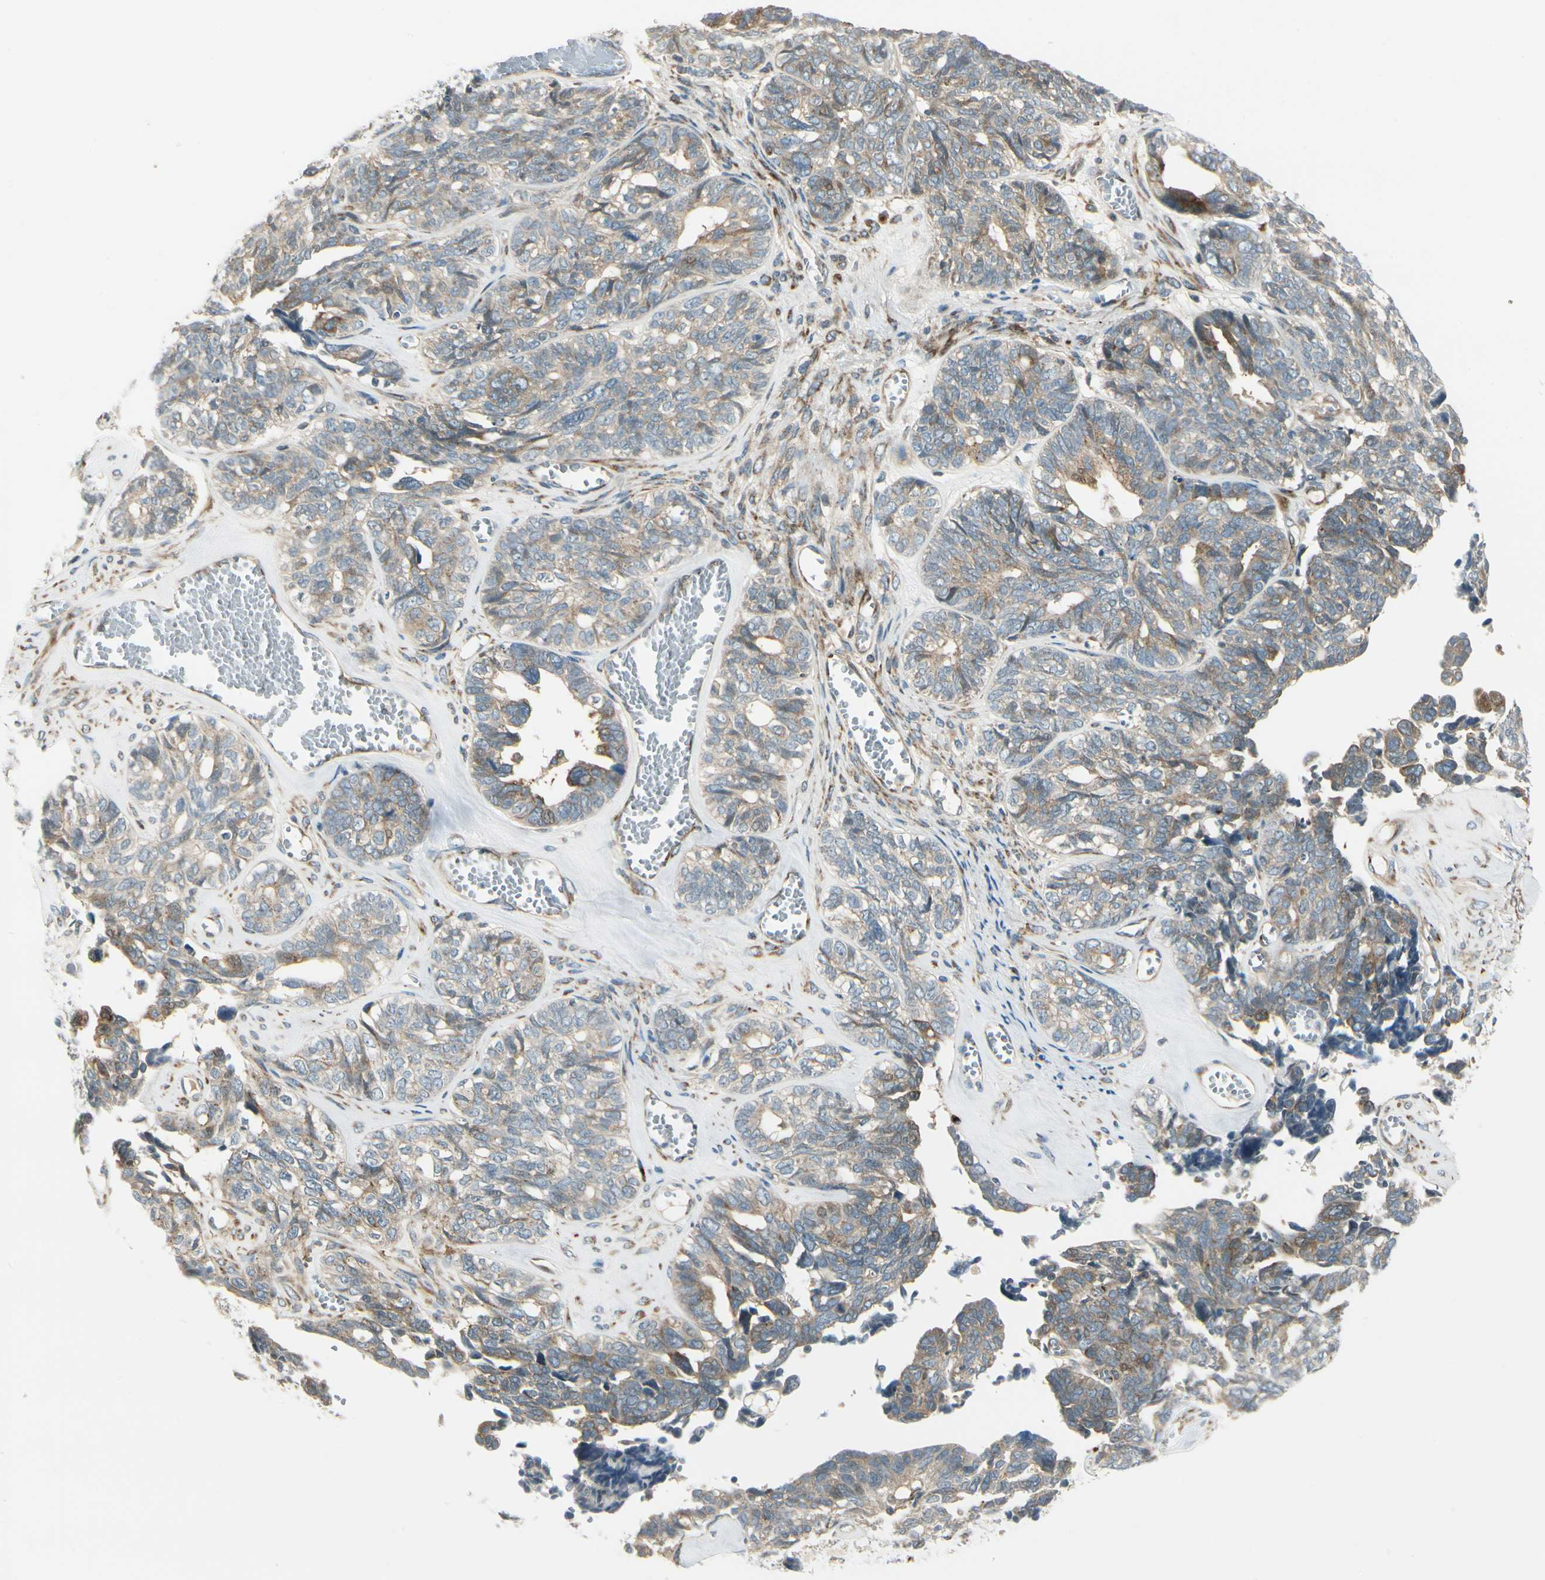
{"staining": {"intensity": "weak", "quantity": "25%-75%", "location": "cytoplasmic/membranous"}, "tissue": "ovarian cancer", "cell_type": "Tumor cells", "image_type": "cancer", "snomed": [{"axis": "morphology", "description": "Cystadenocarcinoma, serous, NOS"}, {"axis": "topography", "description": "Ovary"}], "caption": "Serous cystadenocarcinoma (ovarian) was stained to show a protein in brown. There is low levels of weak cytoplasmic/membranous positivity in approximately 25%-75% of tumor cells.", "gene": "MANSC1", "patient": {"sex": "female", "age": 79}}